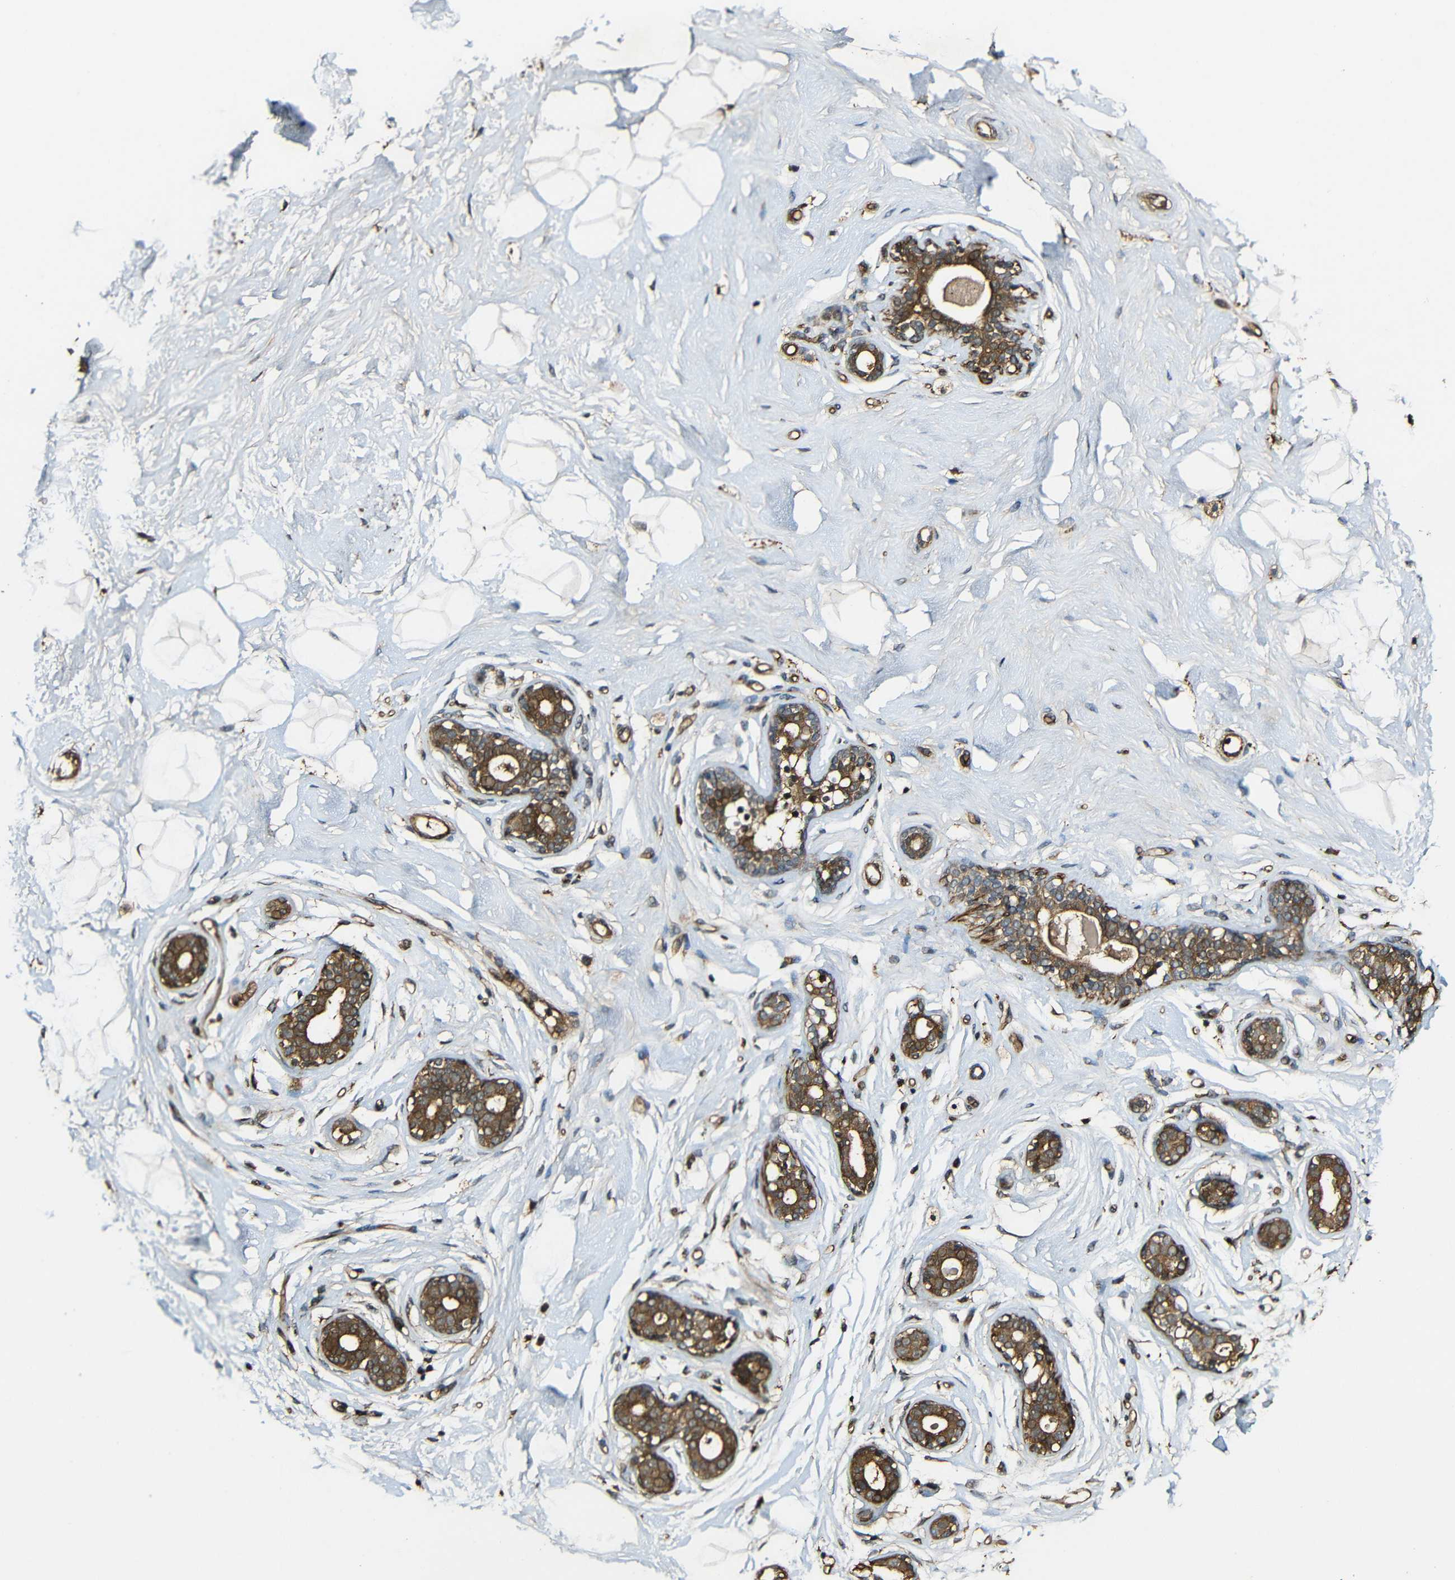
{"staining": {"intensity": "negative", "quantity": "none", "location": "none"}, "tissue": "breast", "cell_type": "Adipocytes", "image_type": "normal", "snomed": [{"axis": "morphology", "description": "Normal tissue, NOS"}, {"axis": "topography", "description": "Breast"}], "caption": "Adipocytes show no significant protein expression in normal breast. (Stains: DAB (3,3'-diaminobenzidine) immunohistochemistry (IHC) with hematoxylin counter stain, Microscopy: brightfield microscopy at high magnification).", "gene": "CASP8", "patient": {"sex": "female", "age": 23}}